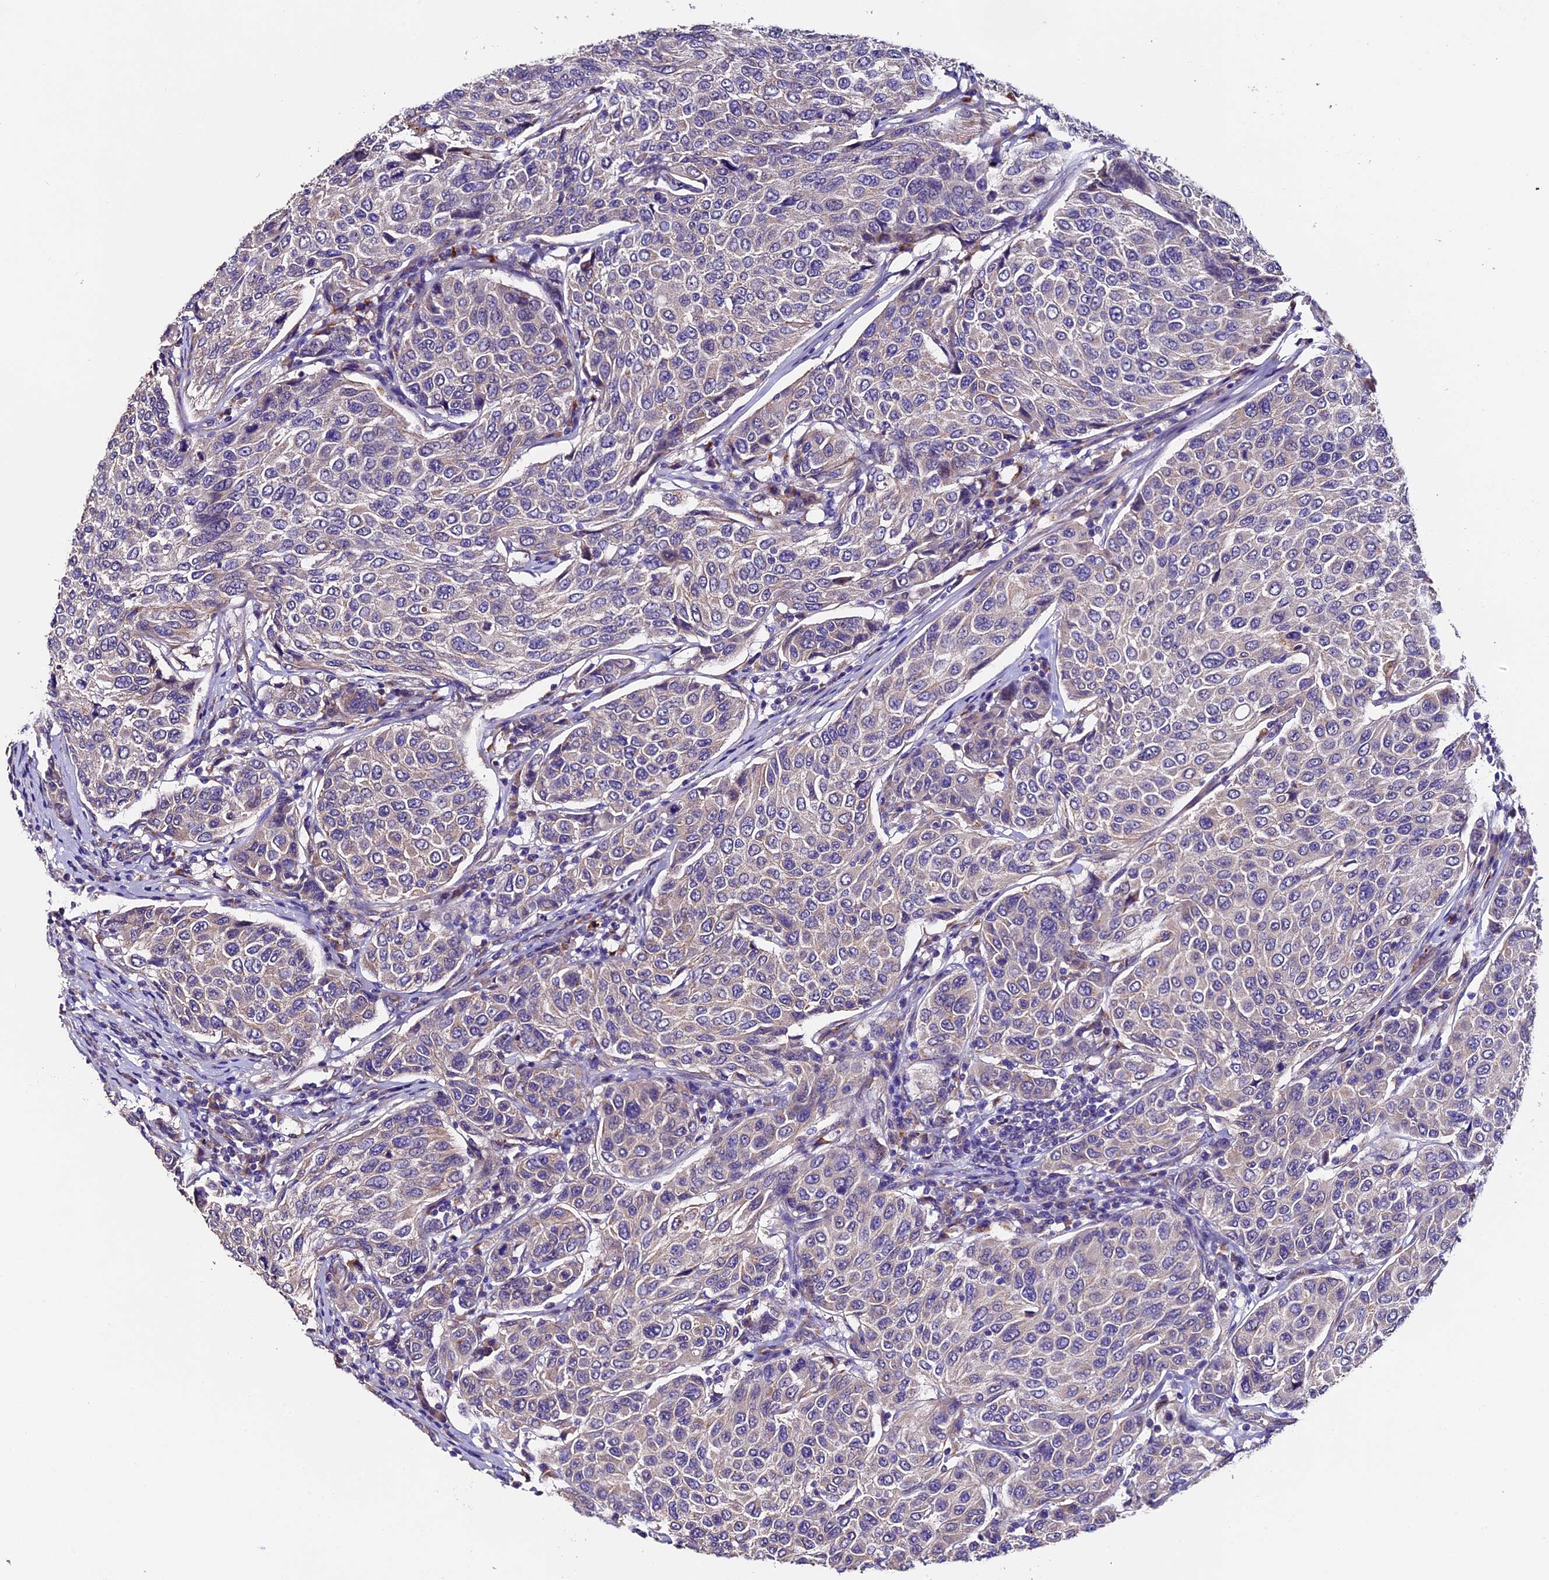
{"staining": {"intensity": "negative", "quantity": "none", "location": "none"}, "tissue": "breast cancer", "cell_type": "Tumor cells", "image_type": "cancer", "snomed": [{"axis": "morphology", "description": "Duct carcinoma"}, {"axis": "topography", "description": "Breast"}], "caption": "There is no significant staining in tumor cells of breast invasive ductal carcinoma.", "gene": "CLN5", "patient": {"sex": "female", "age": 55}}